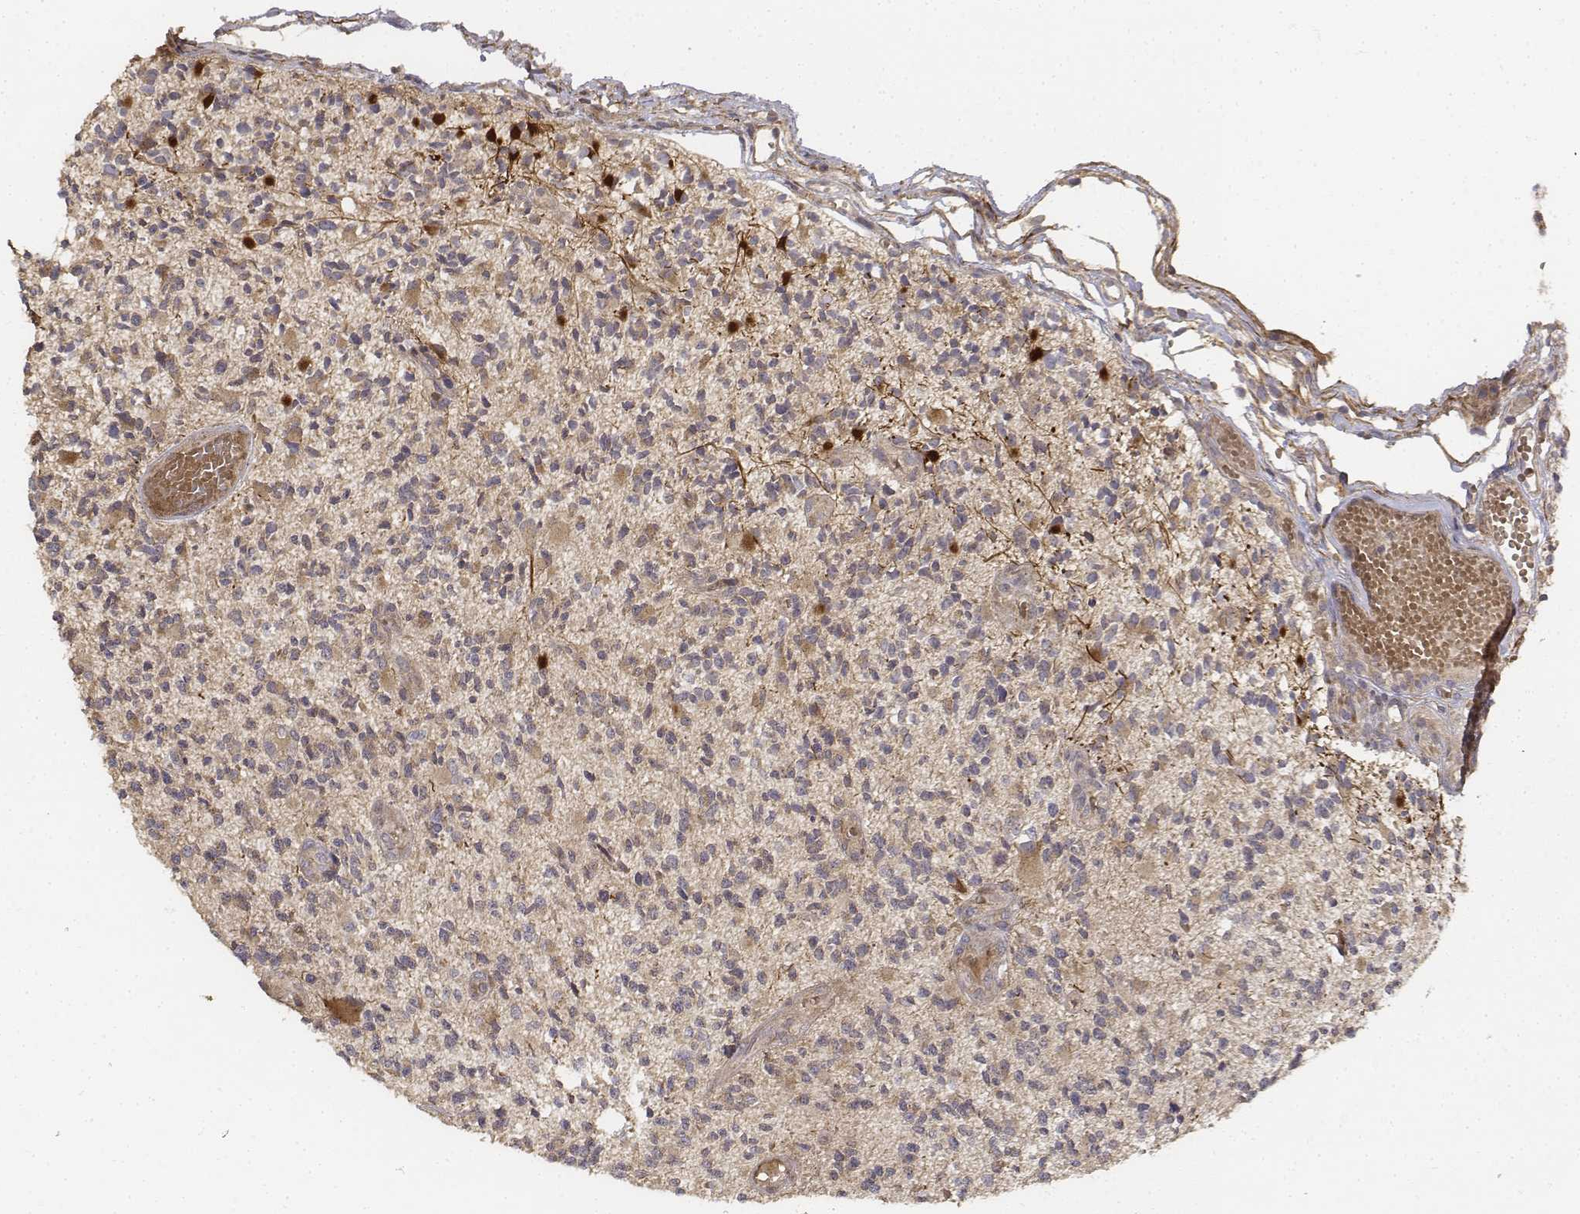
{"staining": {"intensity": "weak", "quantity": "<25%", "location": "cytoplasmic/membranous"}, "tissue": "glioma", "cell_type": "Tumor cells", "image_type": "cancer", "snomed": [{"axis": "morphology", "description": "Glioma, malignant, High grade"}, {"axis": "topography", "description": "Brain"}], "caption": "IHC of malignant glioma (high-grade) reveals no expression in tumor cells.", "gene": "FBXO21", "patient": {"sex": "female", "age": 63}}